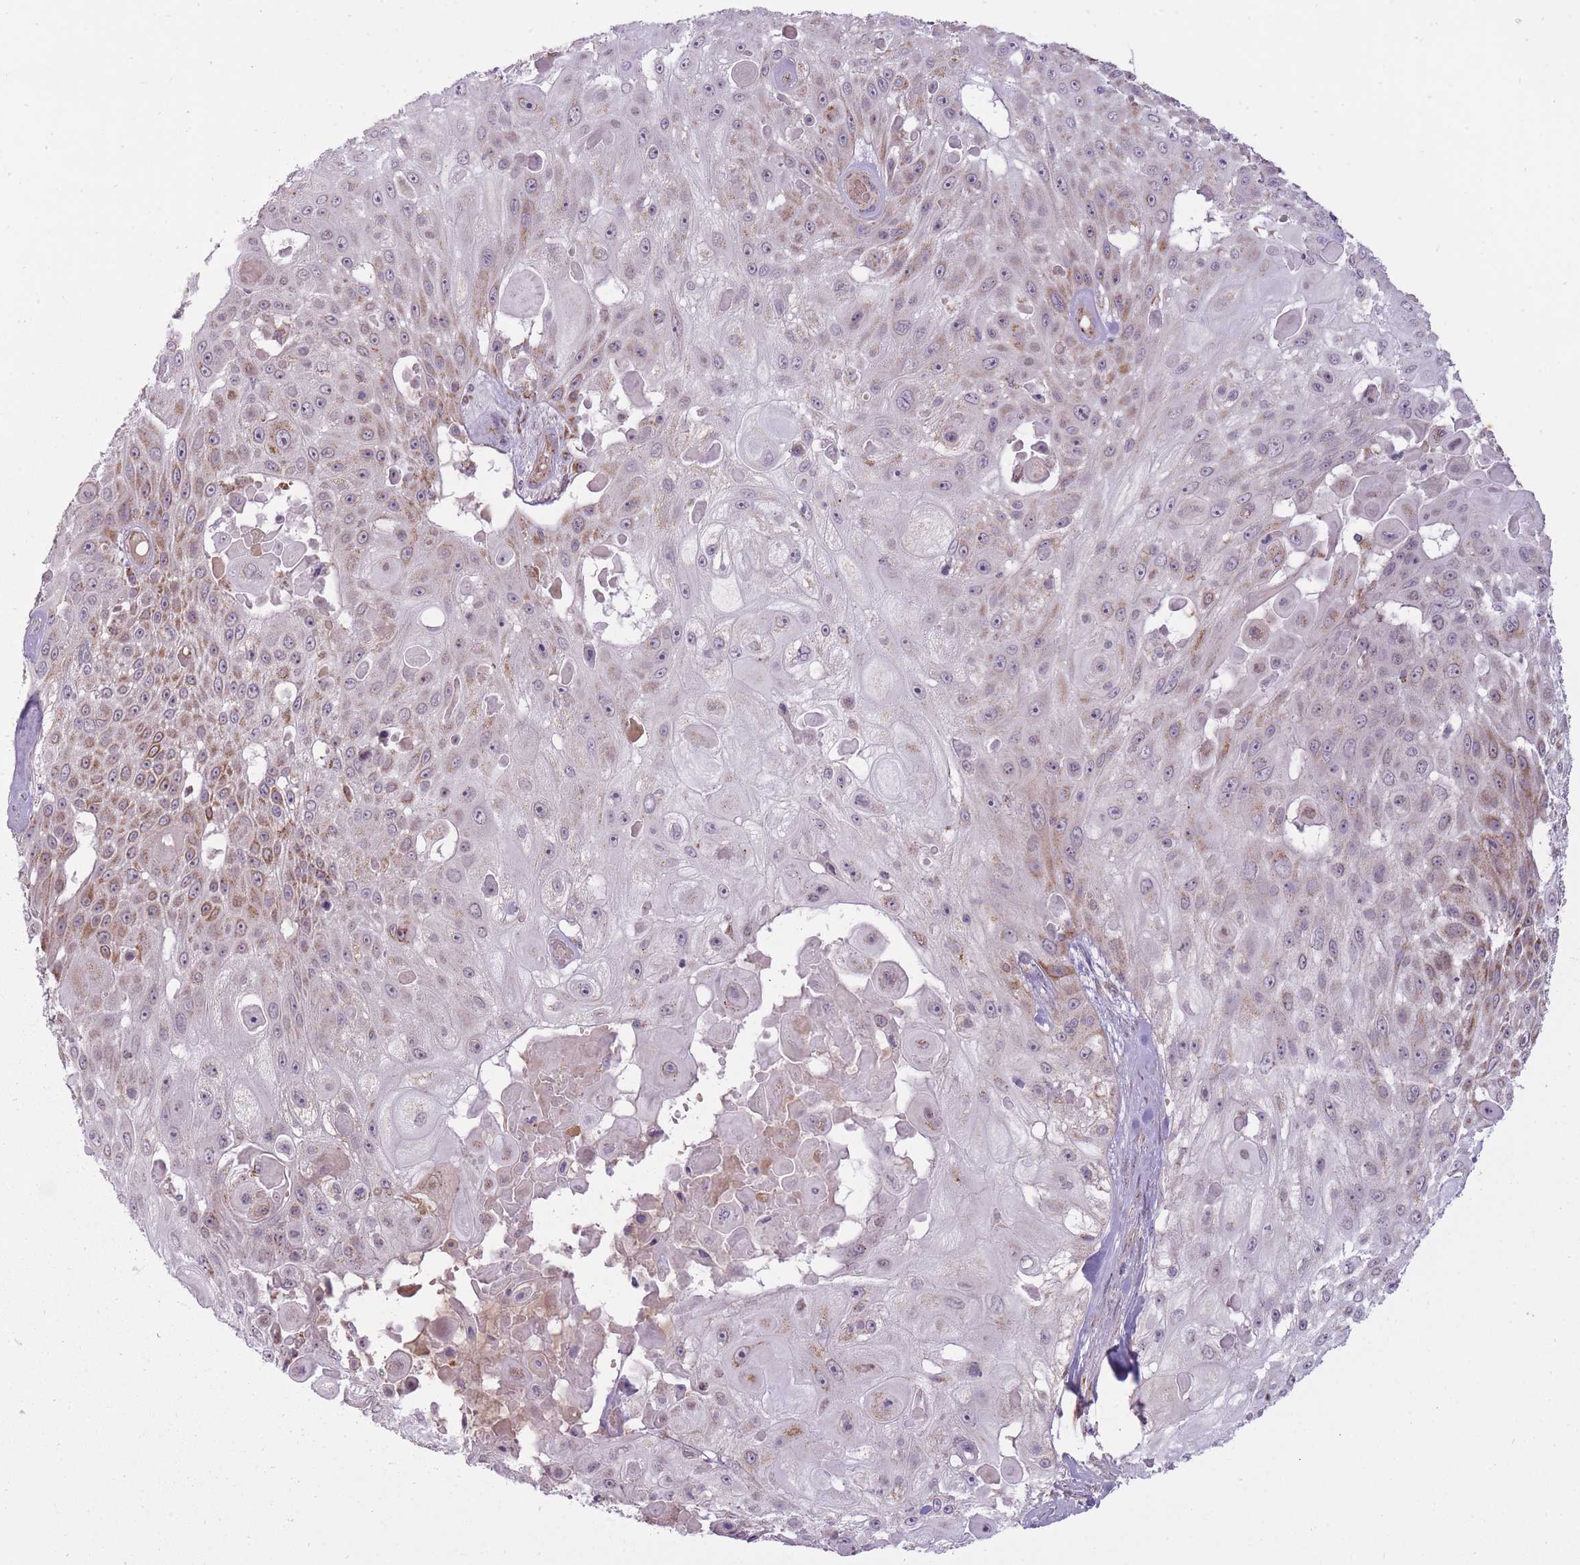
{"staining": {"intensity": "moderate", "quantity": "25%-75%", "location": "cytoplasmic/membranous"}, "tissue": "skin cancer", "cell_type": "Tumor cells", "image_type": "cancer", "snomed": [{"axis": "morphology", "description": "Squamous cell carcinoma, NOS"}, {"axis": "topography", "description": "Skin"}], "caption": "Tumor cells show medium levels of moderate cytoplasmic/membranous expression in approximately 25%-75% of cells in skin cancer. The staining was performed using DAB (3,3'-diaminobenzidine), with brown indicating positive protein expression. Nuclei are stained blue with hematoxylin.", "gene": "LIN7C", "patient": {"sex": "female", "age": 86}}